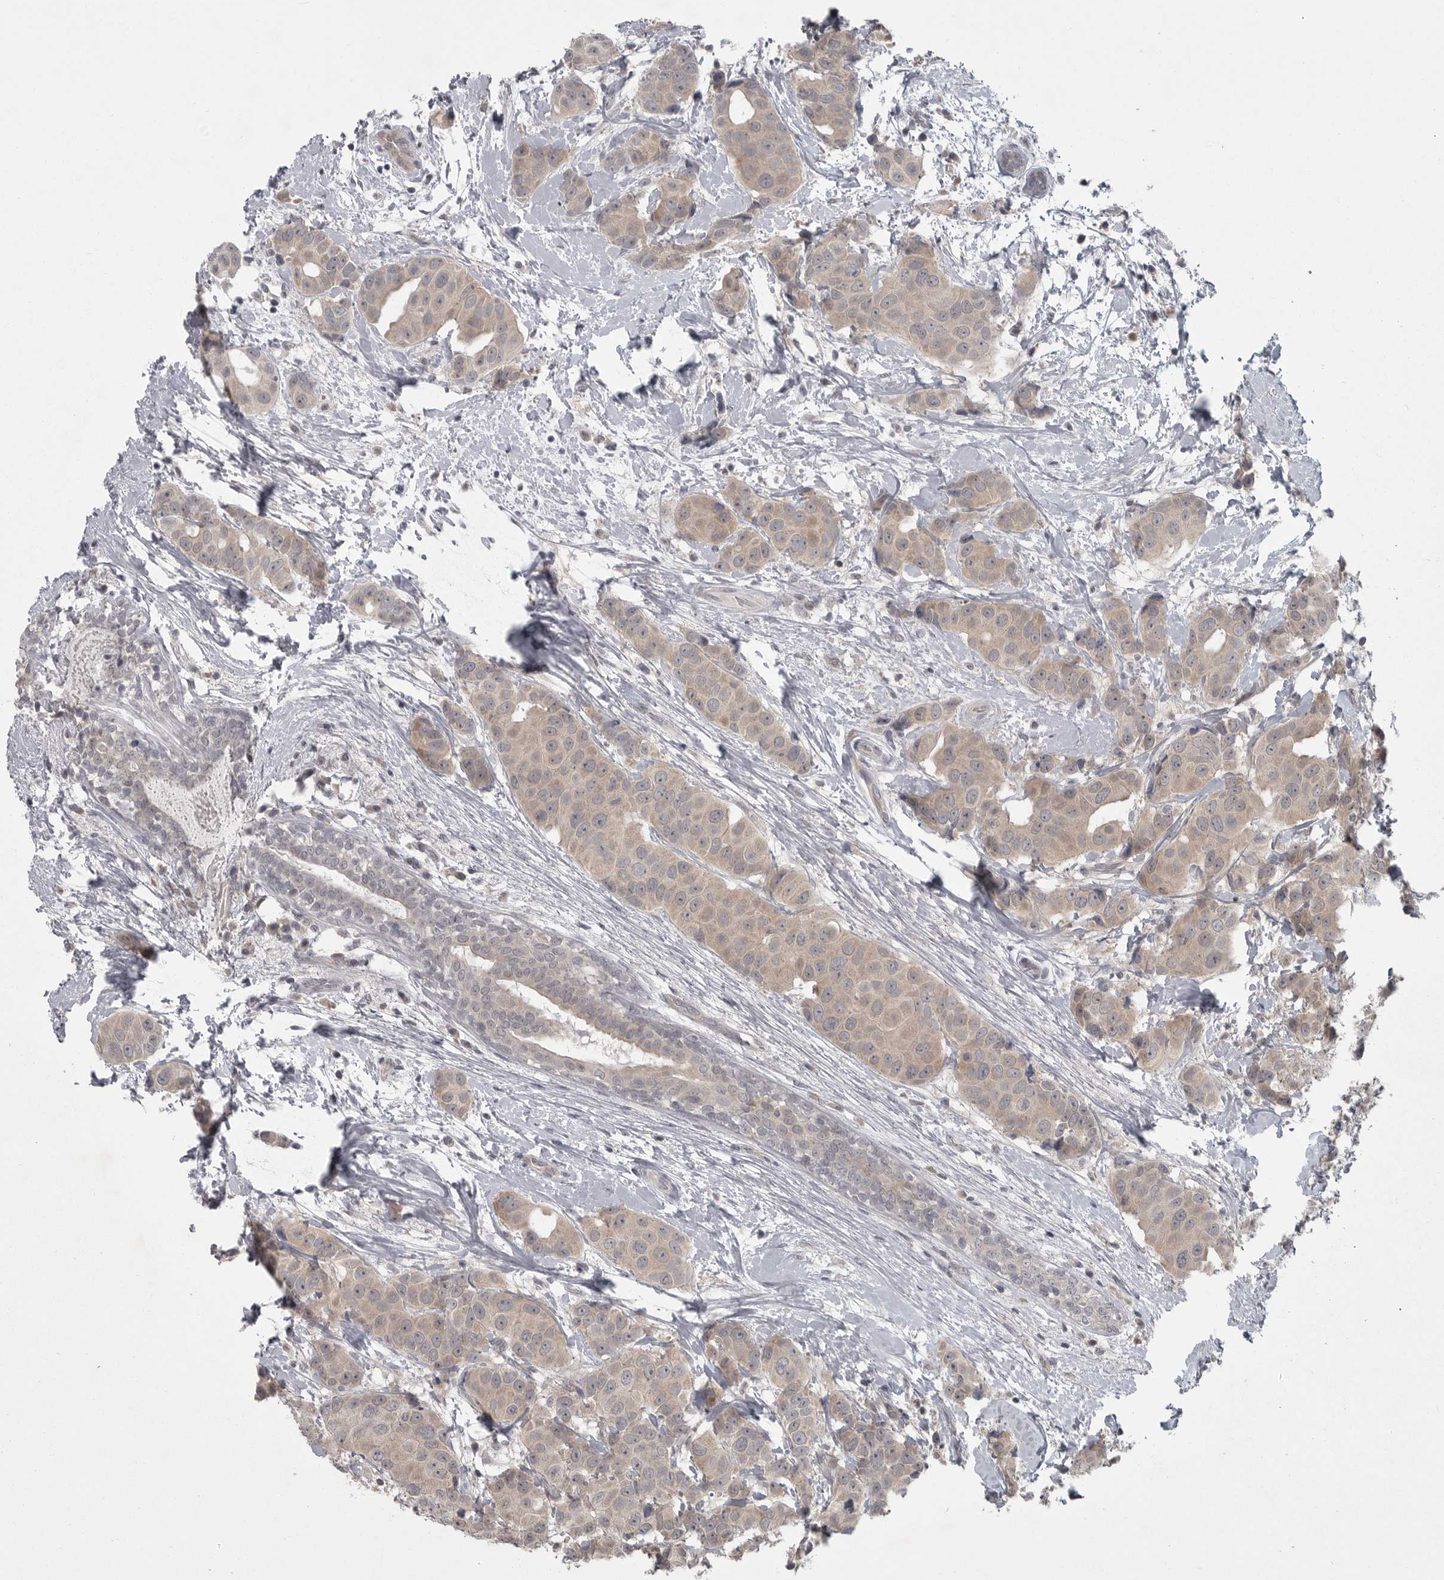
{"staining": {"intensity": "weak", "quantity": "25%-75%", "location": "cytoplasmic/membranous"}, "tissue": "breast cancer", "cell_type": "Tumor cells", "image_type": "cancer", "snomed": [{"axis": "morphology", "description": "Normal tissue, NOS"}, {"axis": "morphology", "description": "Duct carcinoma"}, {"axis": "topography", "description": "Breast"}], "caption": "The micrograph reveals a brown stain indicating the presence of a protein in the cytoplasmic/membranous of tumor cells in breast cancer. The protein of interest is stained brown, and the nuclei are stained in blue (DAB IHC with brightfield microscopy, high magnification).", "gene": "PHF13", "patient": {"sex": "female", "age": 39}}